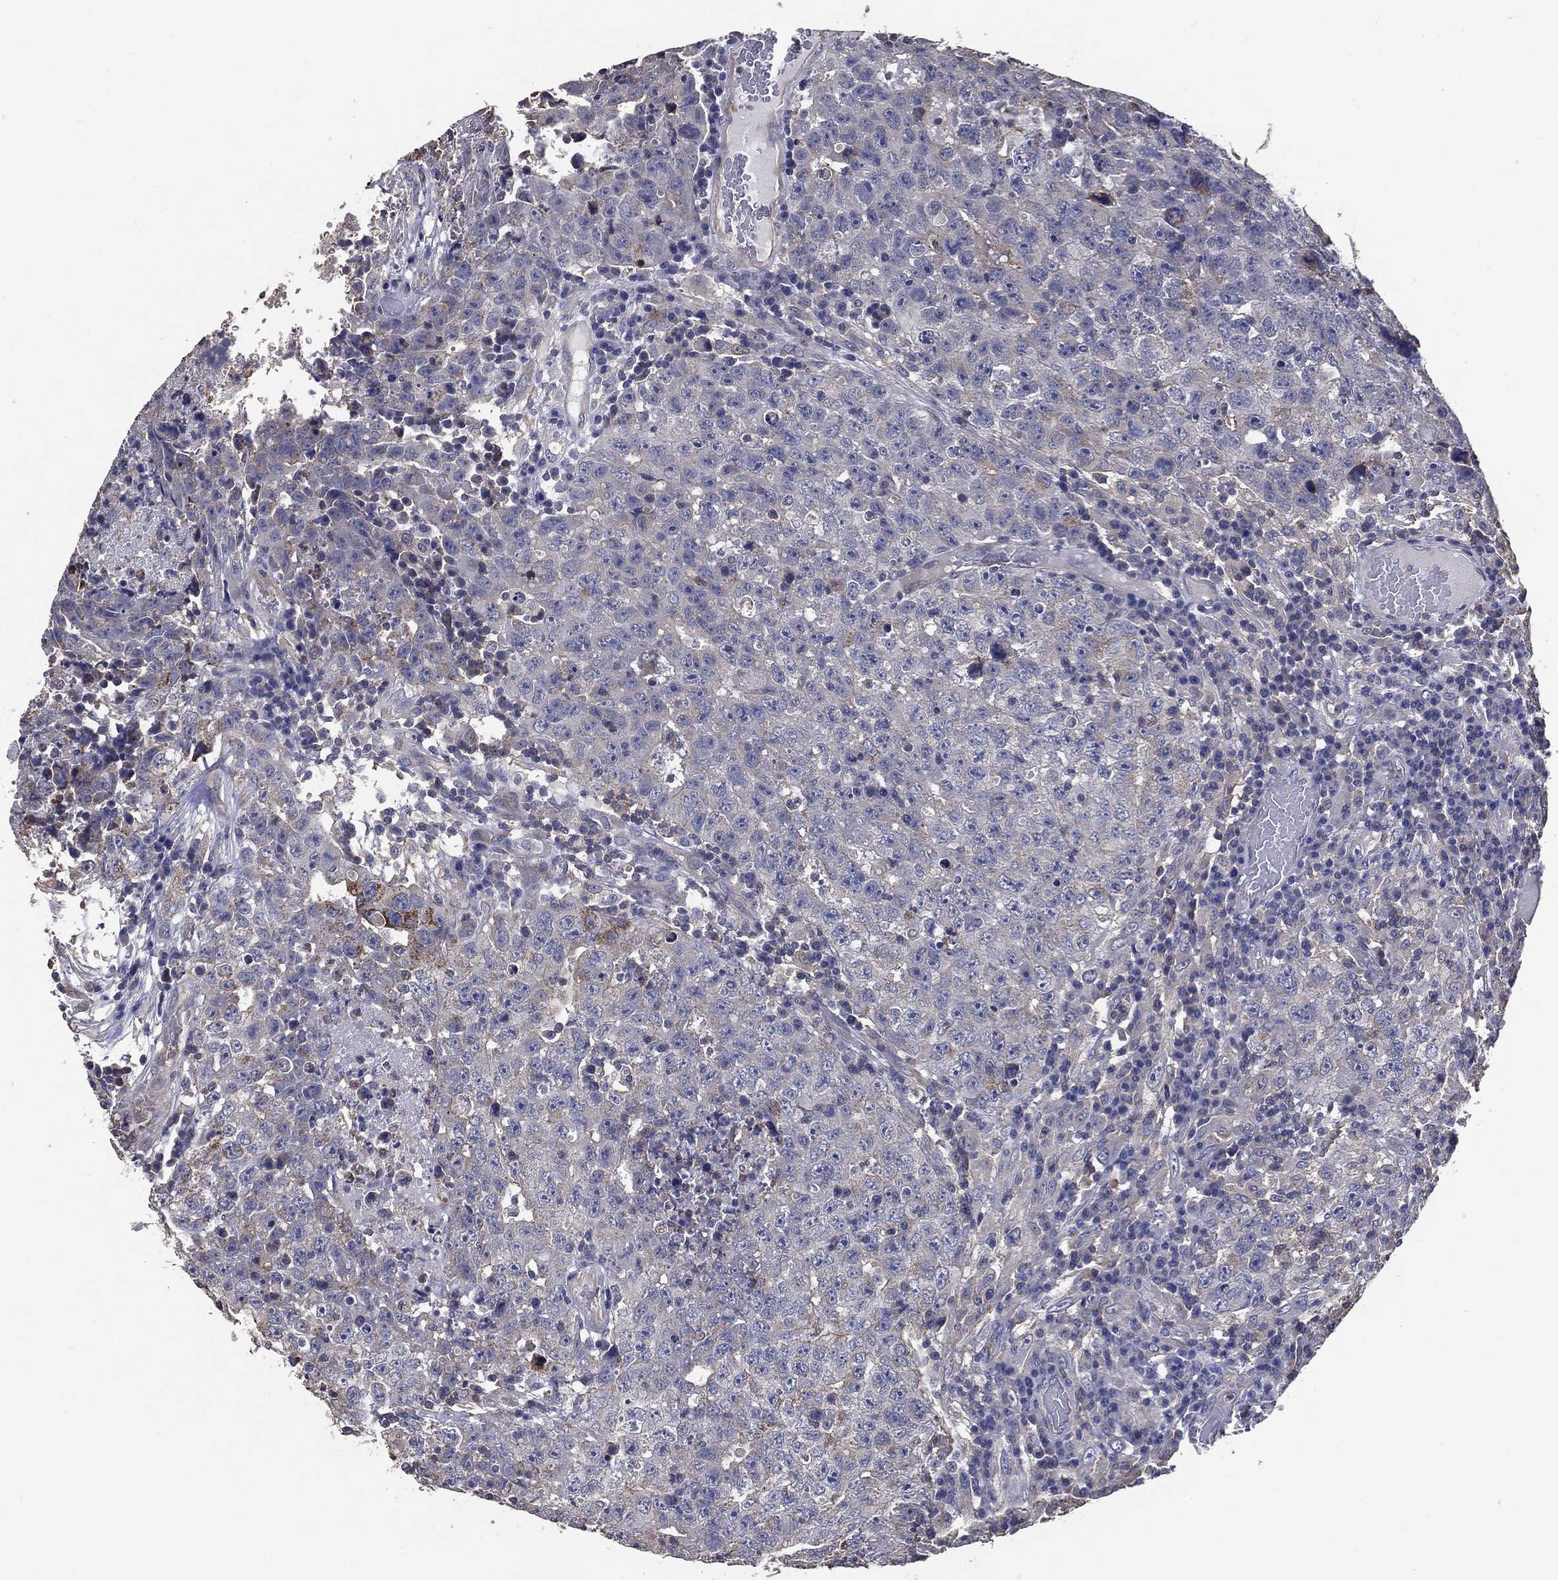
{"staining": {"intensity": "moderate", "quantity": "<25%", "location": "cytoplasmic/membranous"}, "tissue": "testis cancer", "cell_type": "Tumor cells", "image_type": "cancer", "snomed": [{"axis": "morphology", "description": "Necrosis, NOS"}, {"axis": "morphology", "description": "Carcinoma, Embryonal, NOS"}, {"axis": "topography", "description": "Testis"}], "caption": "IHC staining of testis cancer (embryonal carcinoma), which reveals low levels of moderate cytoplasmic/membranous staining in about <25% of tumor cells indicating moderate cytoplasmic/membranous protein expression. The staining was performed using DAB (brown) for protein detection and nuclei were counterstained in hematoxylin (blue).", "gene": "SERPINB2", "patient": {"sex": "male", "age": 19}}